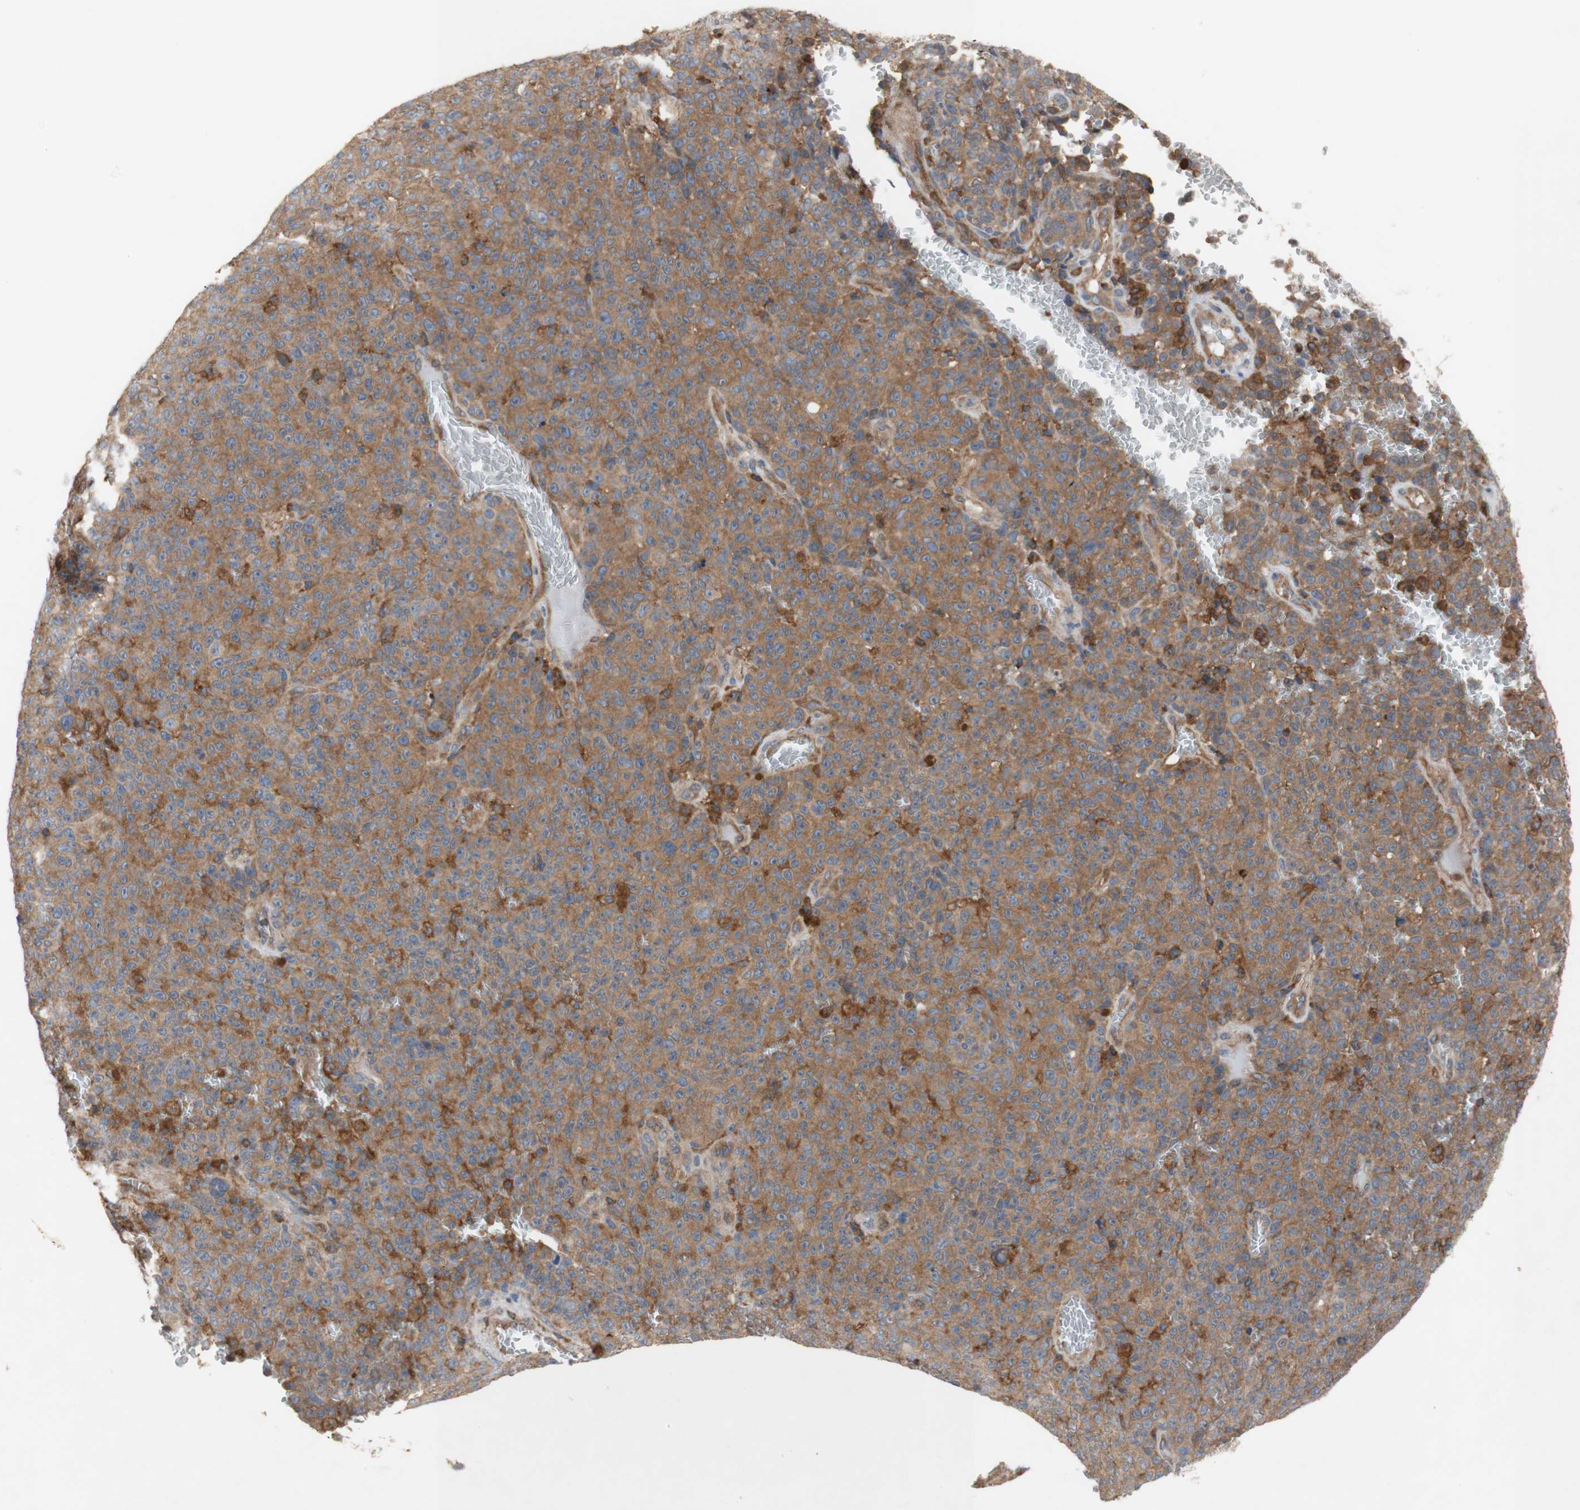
{"staining": {"intensity": "moderate", "quantity": ">75%", "location": "cytoplasmic/membranous"}, "tissue": "melanoma", "cell_type": "Tumor cells", "image_type": "cancer", "snomed": [{"axis": "morphology", "description": "Malignant melanoma, NOS"}, {"axis": "topography", "description": "Skin"}], "caption": "This photomicrograph reveals melanoma stained with immunohistochemistry (IHC) to label a protein in brown. The cytoplasmic/membranous of tumor cells show moderate positivity for the protein. Nuclei are counter-stained blue.", "gene": "IKBKG", "patient": {"sex": "female", "age": 82}}